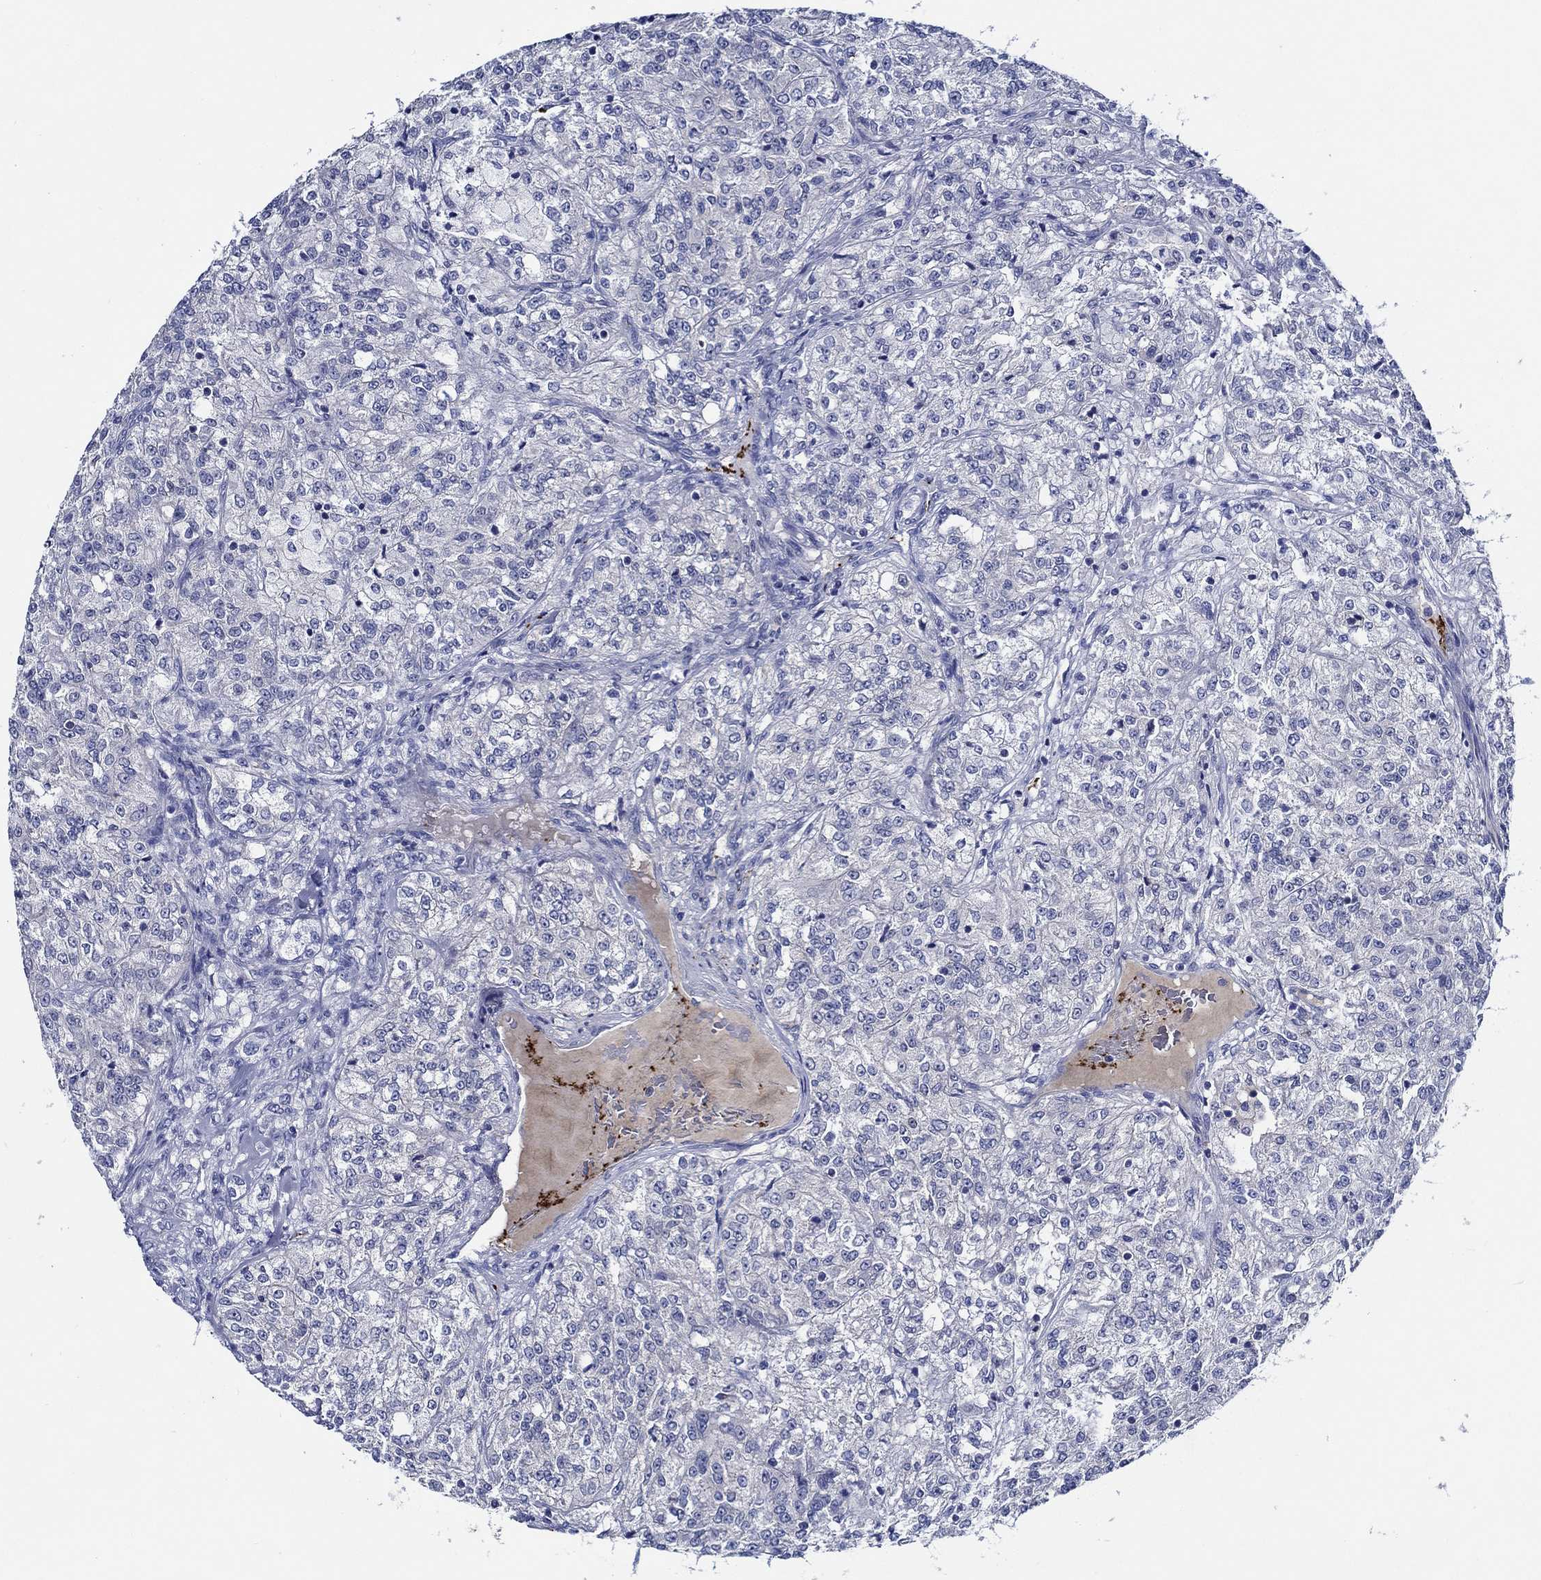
{"staining": {"intensity": "negative", "quantity": "none", "location": "none"}, "tissue": "renal cancer", "cell_type": "Tumor cells", "image_type": "cancer", "snomed": [{"axis": "morphology", "description": "Adenocarcinoma, NOS"}, {"axis": "topography", "description": "Kidney"}], "caption": "Immunohistochemical staining of human renal adenocarcinoma displays no significant positivity in tumor cells.", "gene": "ALOX12", "patient": {"sex": "female", "age": 63}}